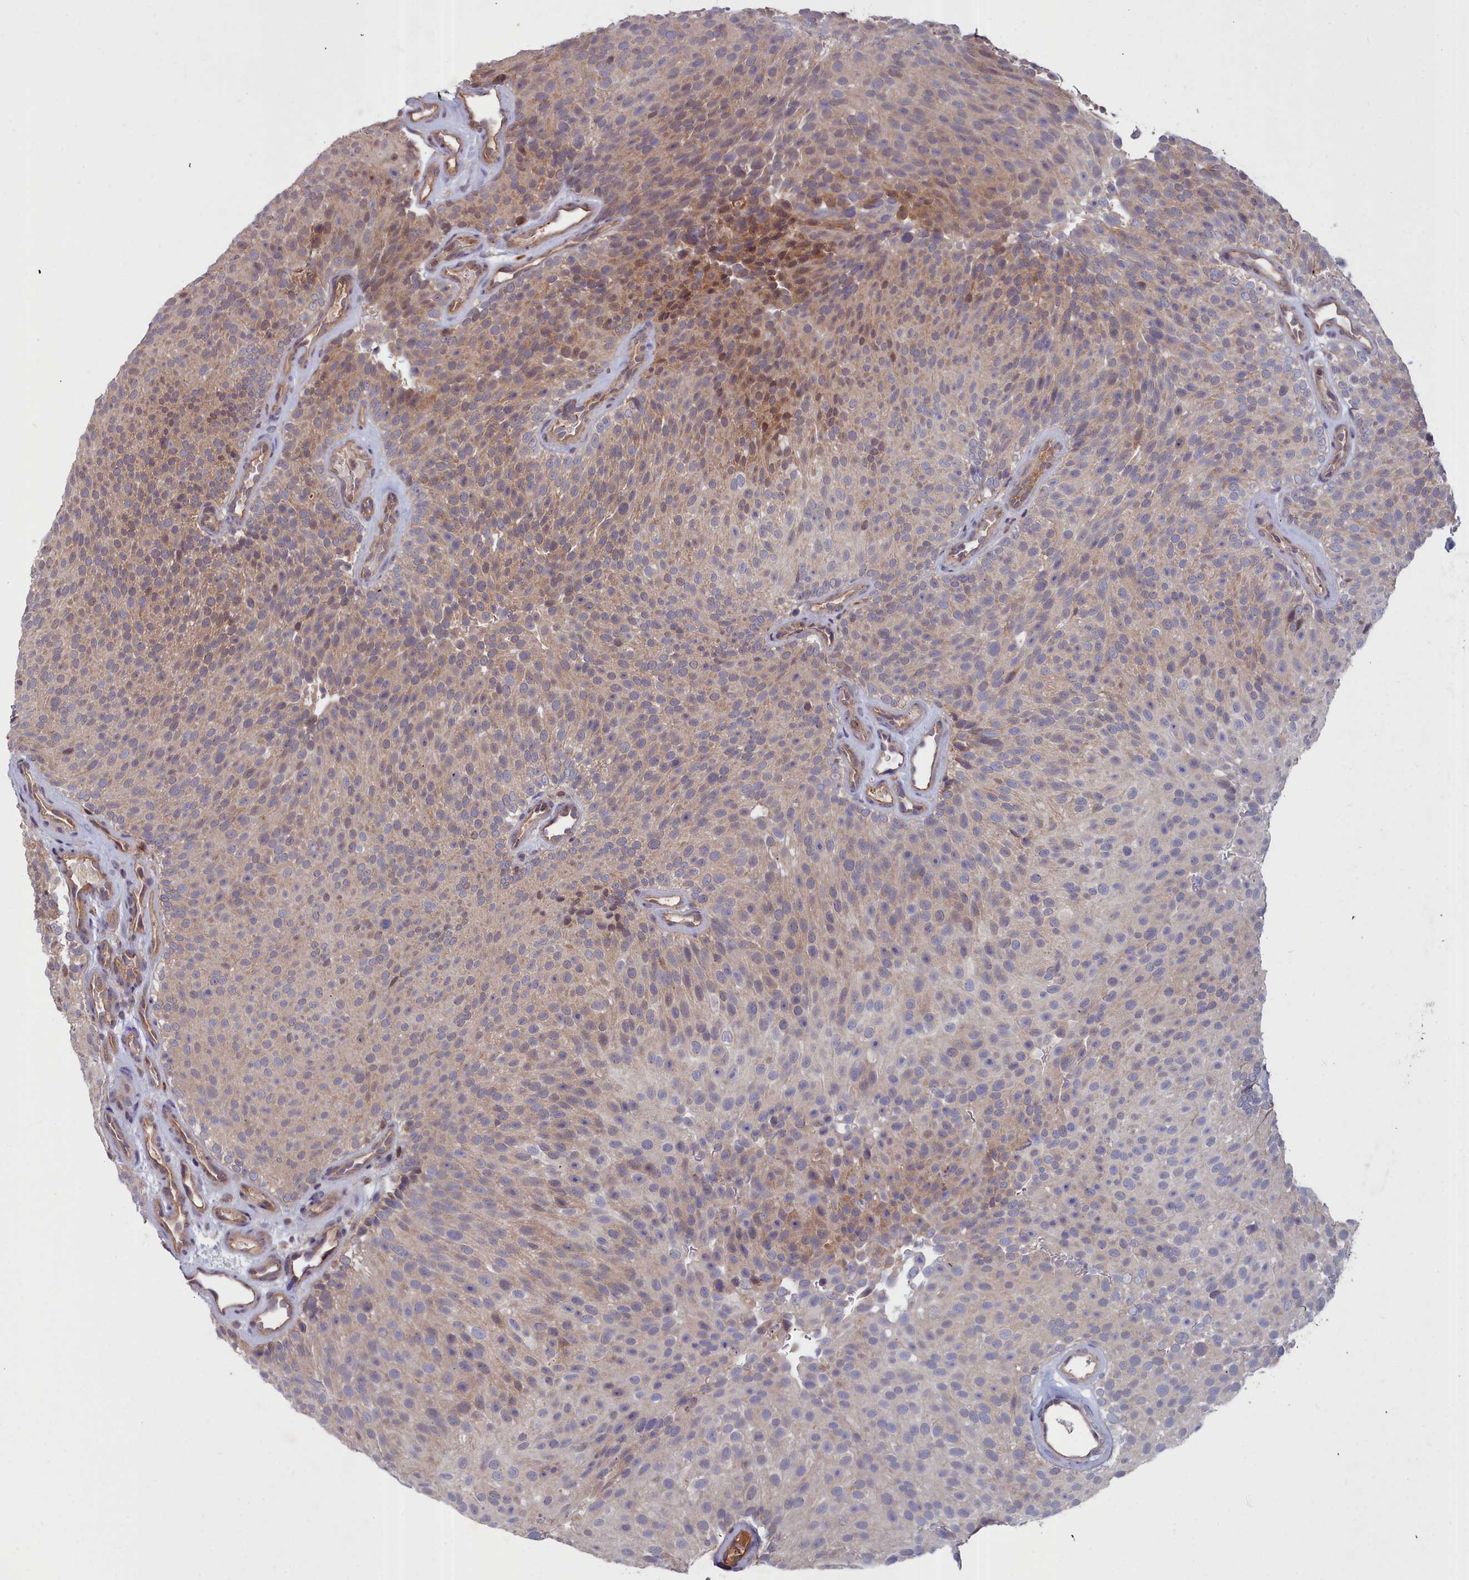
{"staining": {"intensity": "moderate", "quantity": "<25%", "location": "cytoplasmic/membranous,nuclear"}, "tissue": "urothelial cancer", "cell_type": "Tumor cells", "image_type": "cancer", "snomed": [{"axis": "morphology", "description": "Urothelial carcinoma, Low grade"}, {"axis": "topography", "description": "Urinary bladder"}], "caption": "This image demonstrates immunohistochemistry (IHC) staining of low-grade urothelial carcinoma, with low moderate cytoplasmic/membranous and nuclear expression in about <25% of tumor cells.", "gene": "GFRA2", "patient": {"sex": "male", "age": 78}}